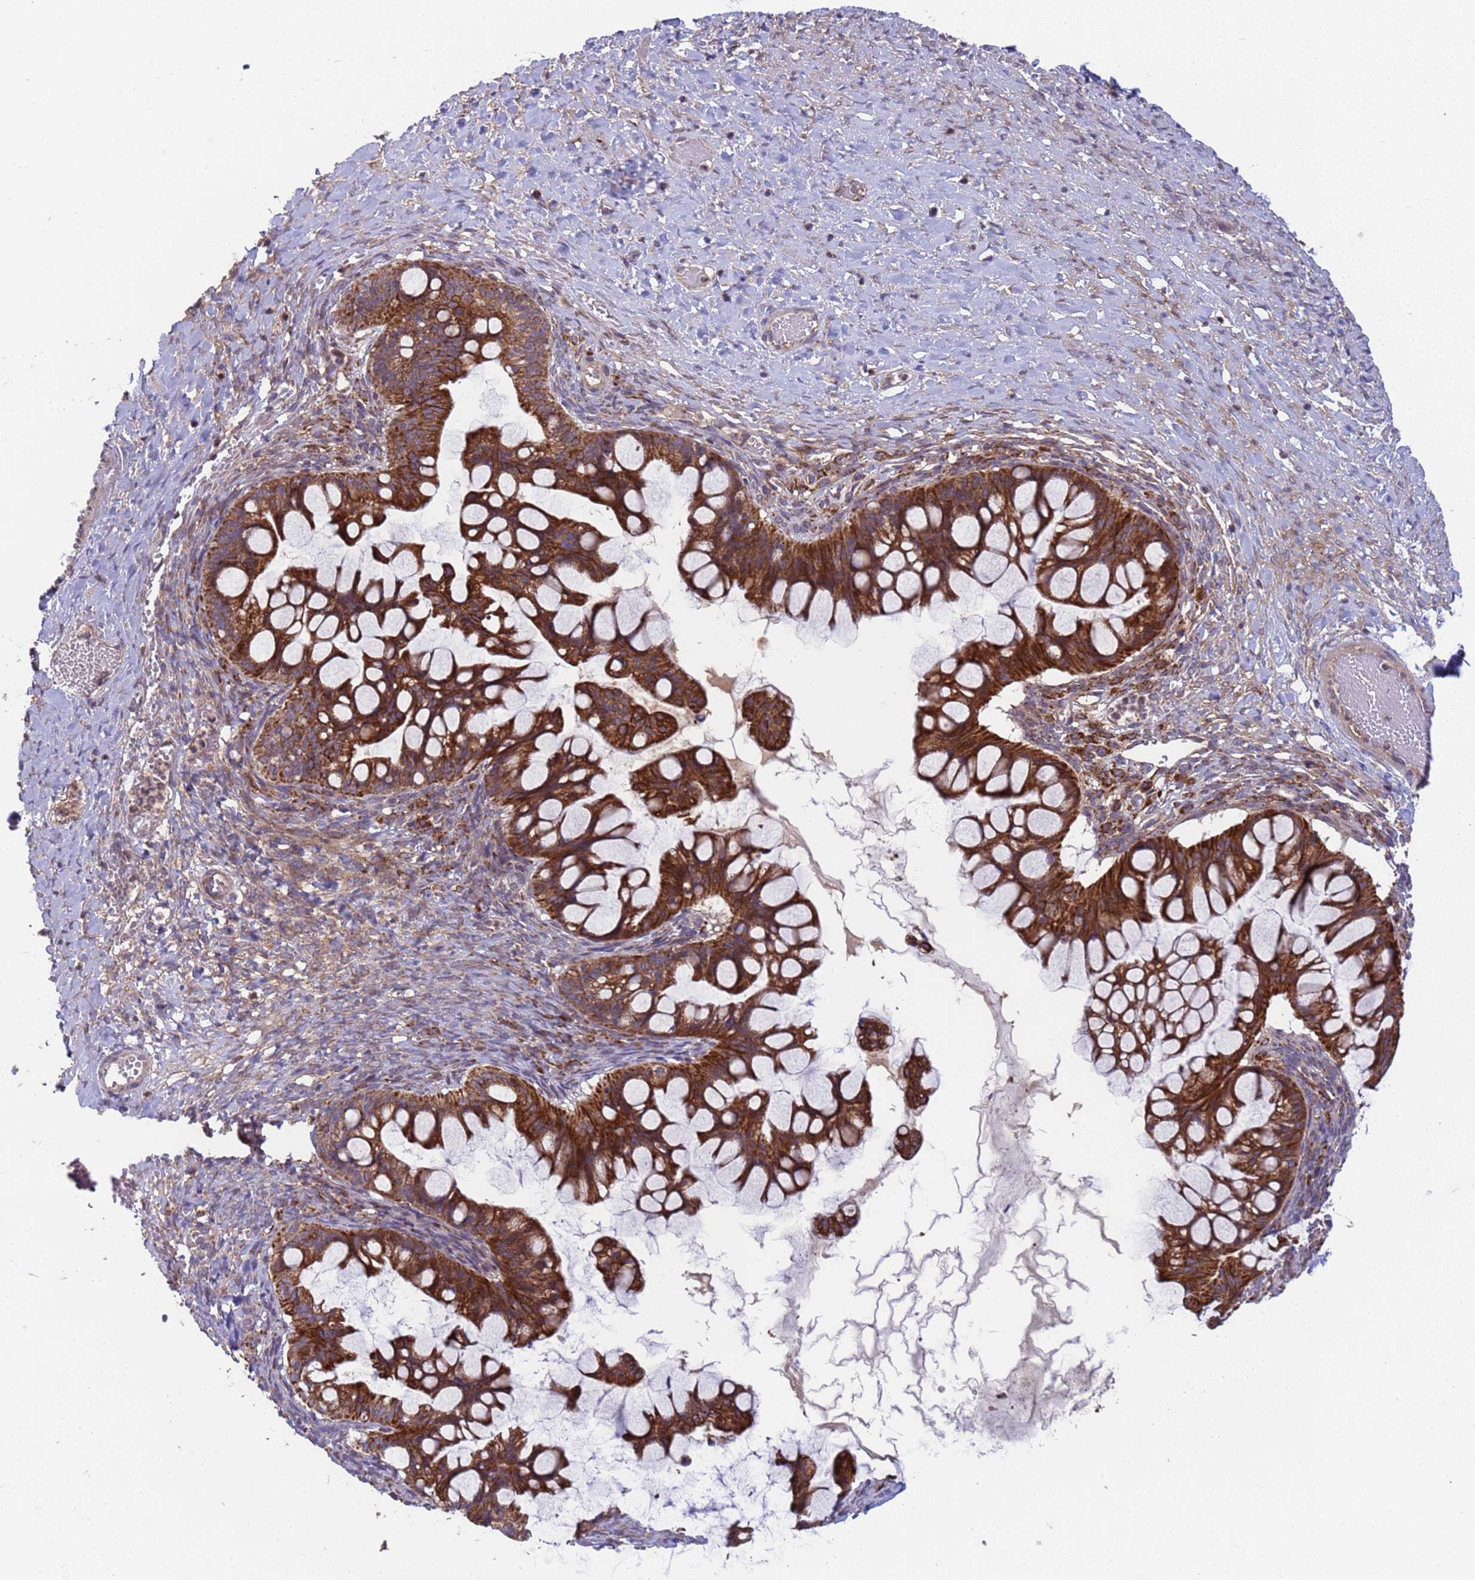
{"staining": {"intensity": "strong", "quantity": ">75%", "location": "cytoplasmic/membranous"}, "tissue": "ovarian cancer", "cell_type": "Tumor cells", "image_type": "cancer", "snomed": [{"axis": "morphology", "description": "Cystadenocarcinoma, mucinous, NOS"}, {"axis": "topography", "description": "Ovary"}], "caption": "An immunohistochemistry histopathology image of tumor tissue is shown. Protein staining in brown shows strong cytoplasmic/membranous positivity in ovarian mucinous cystadenocarcinoma within tumor cells.", "gene": "ACAD8", "patient": {"sex": "female", "age": 73}}